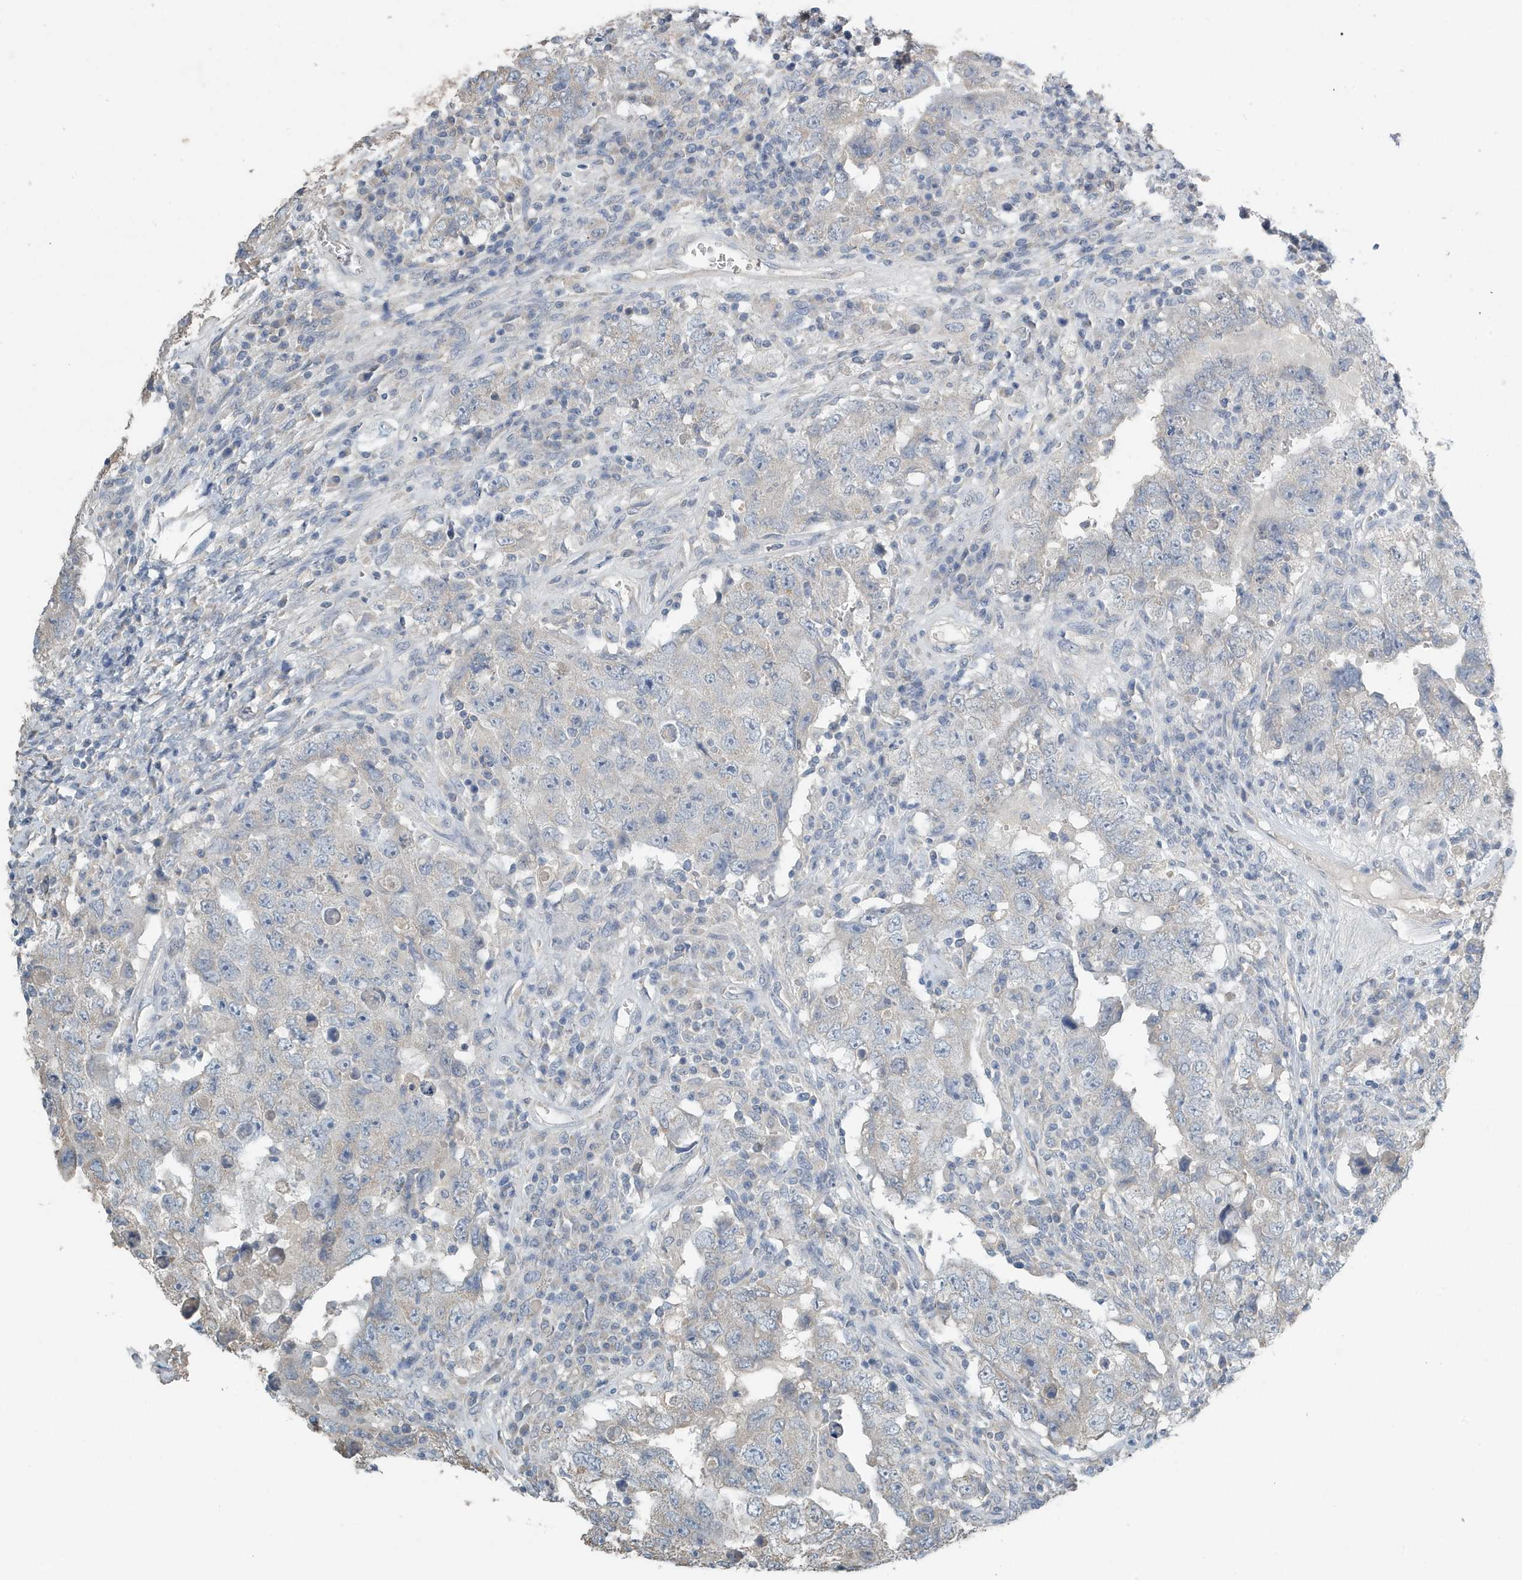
{"staining": {"intensity": "negative", "quantity": "none", "location": "none"}, "tissue": "testis cancer", "cell_type": "Tumor cells", "image_type": "cancer", "snomed": [{"axis": "morphology", "description": "Carcinoma, Embryonal, NOS"}, {"axis": "topography", "description": "Testis"}], "caption": "DAB (3,3'-diaminobenzidine) immunohistochemical staining of human embryonal carcinoma (testis) exhibits no significant positivity in tumor cells.", "gene": "UGT2B4", "patient": {"sex": "male", "age": 26}}